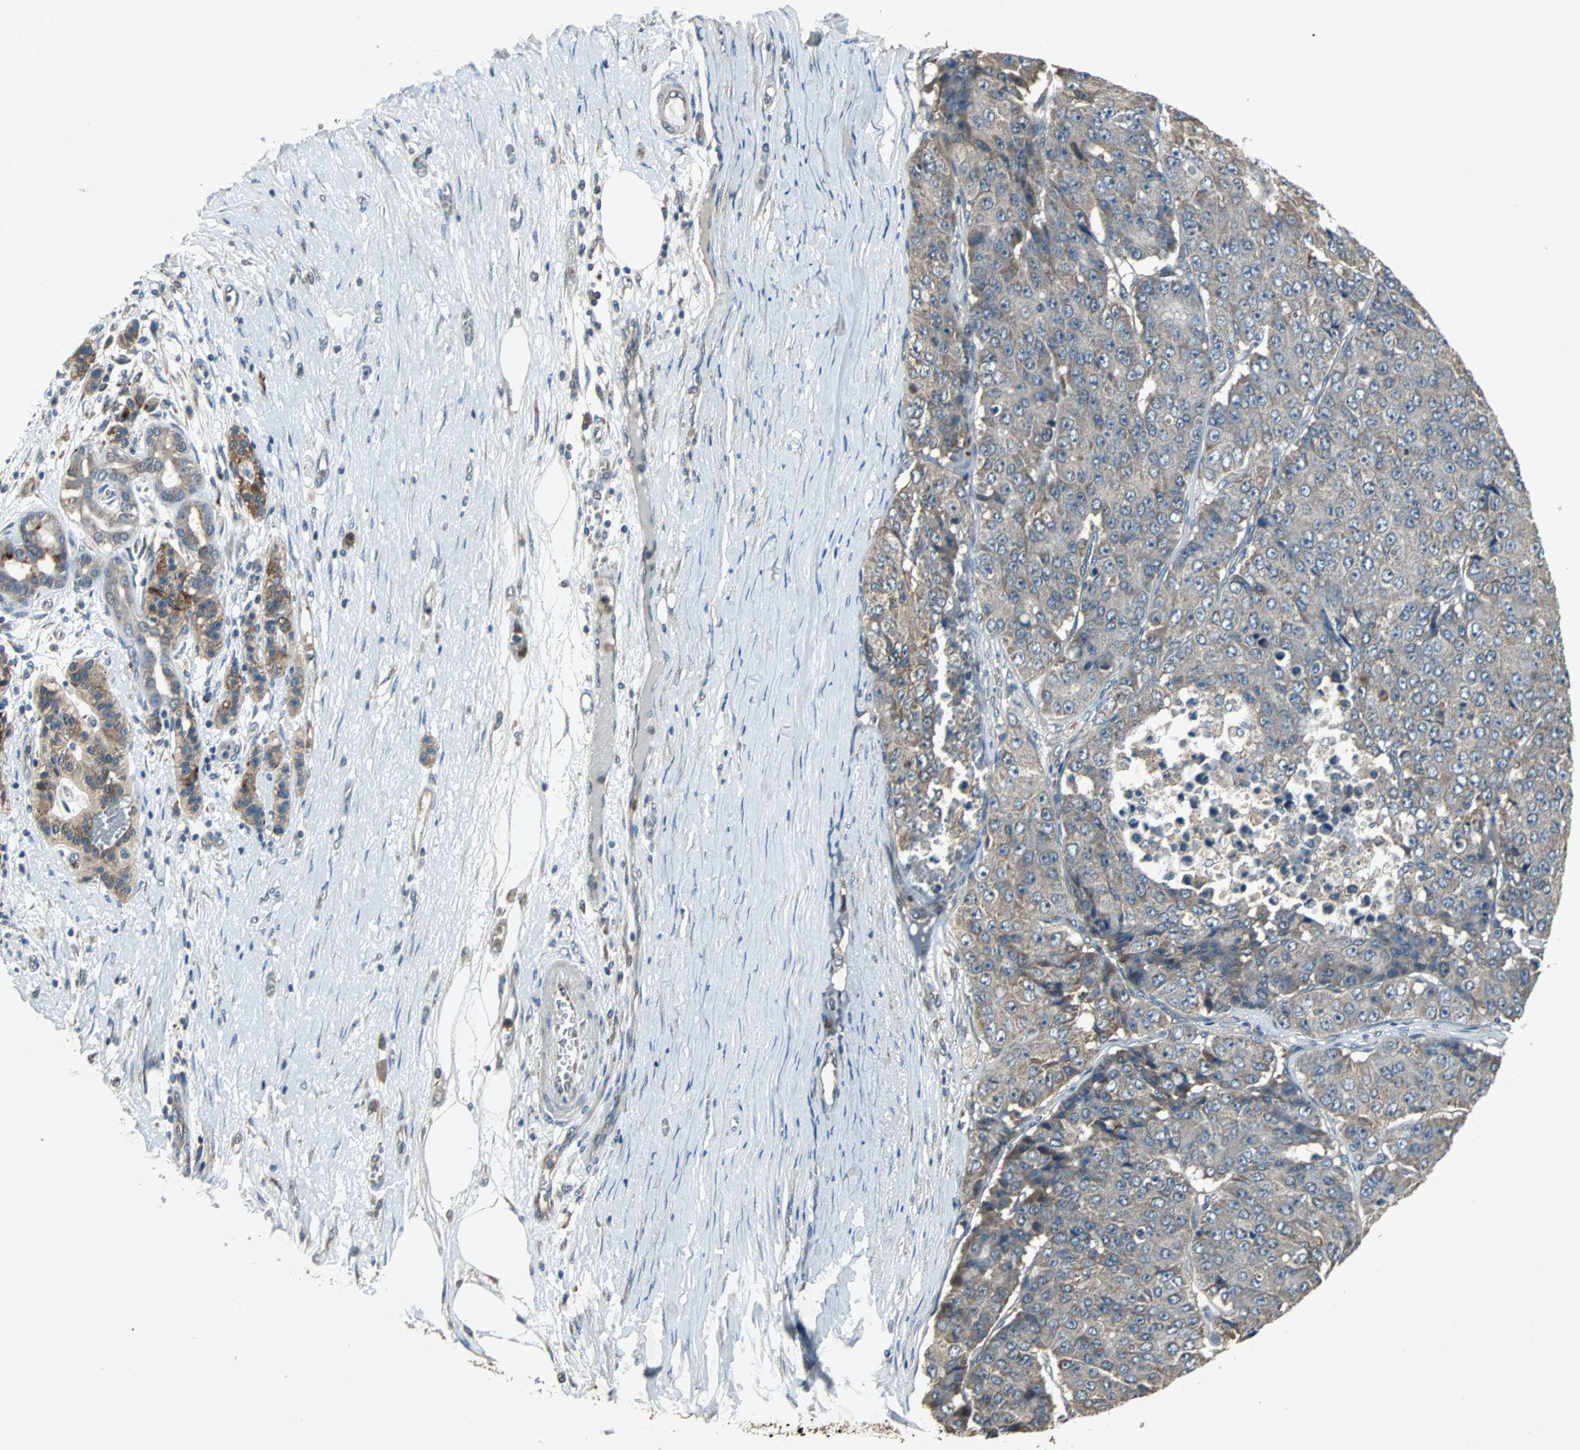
{"staining": {"intensity": "weak", "quantity": "25%-75%", "location": "cytoplasmic/membranous"}, "tissue": "pancreatic cancer", "cell_type": "Tumor cells", "image_type": "cancer", "snomed": [{"axis": "morphology", "description": "Adenocarcinoma, NOS"}, {"axis": "topography", "description": "Pancreas"}], "caption": "Protein analysis of pancreatic cancer tissue demonstrates weak cytoplasmic/membranous staining in approximately 25%-75% of tumor cells.", "gene": "SOS1", "patient": {"sex": "male", "age": 50}}